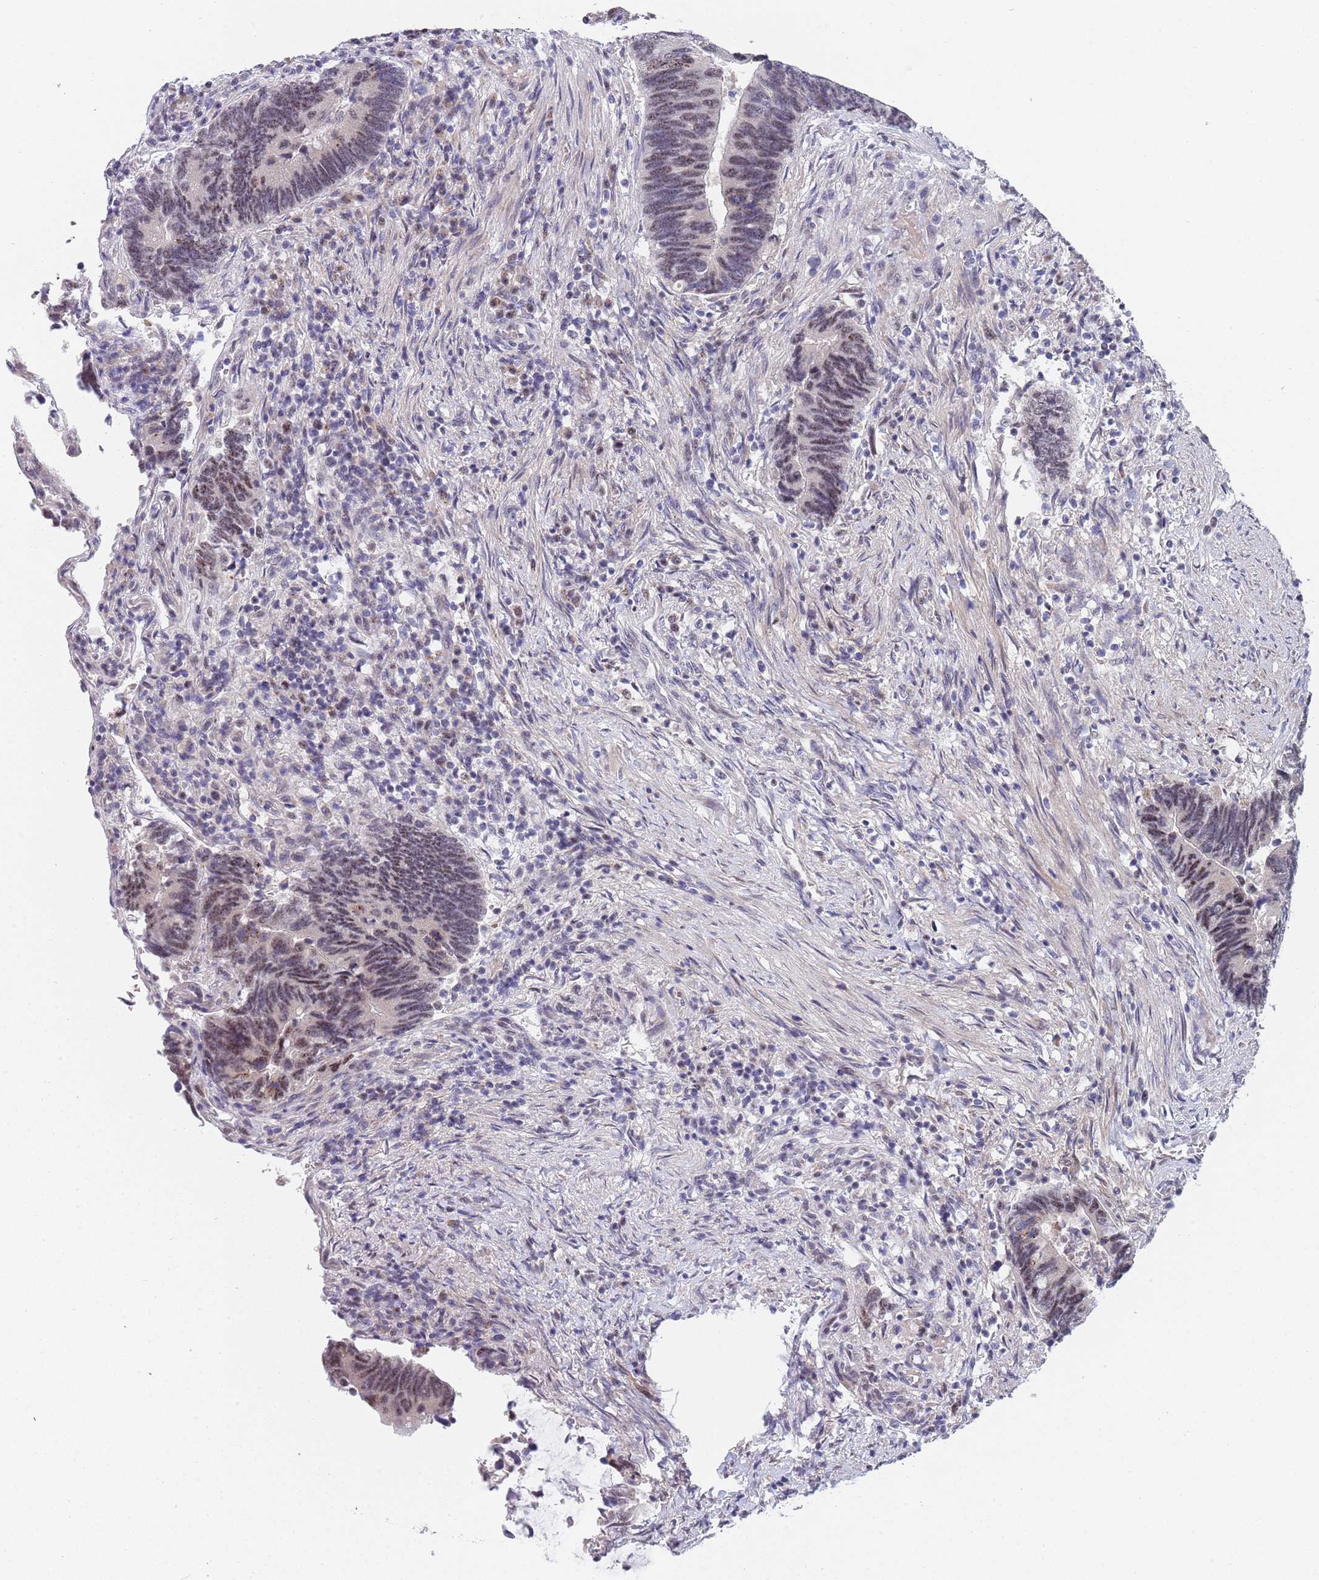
{"staining": {"intensity": "weak", "quantity": "25%-75%", "location": "nuclear"}, "tissue": "colorectal cancer", "cell_type": "Tumor cells", "image_type": "cancer", "snomed": [{"axis": "morphology", "description": "Adenocarcinoma, NOS"}, {"axis": "topography", "description": "Colon"}], "caption": "This is an image of immunohistochemistry (IHC) staining of adenocarcinoma (colorectal), which shows weak expression in the nuclear of tumor cells.", "gene": "PLCL2", "patient": {"sex": "male", "age": 87}}